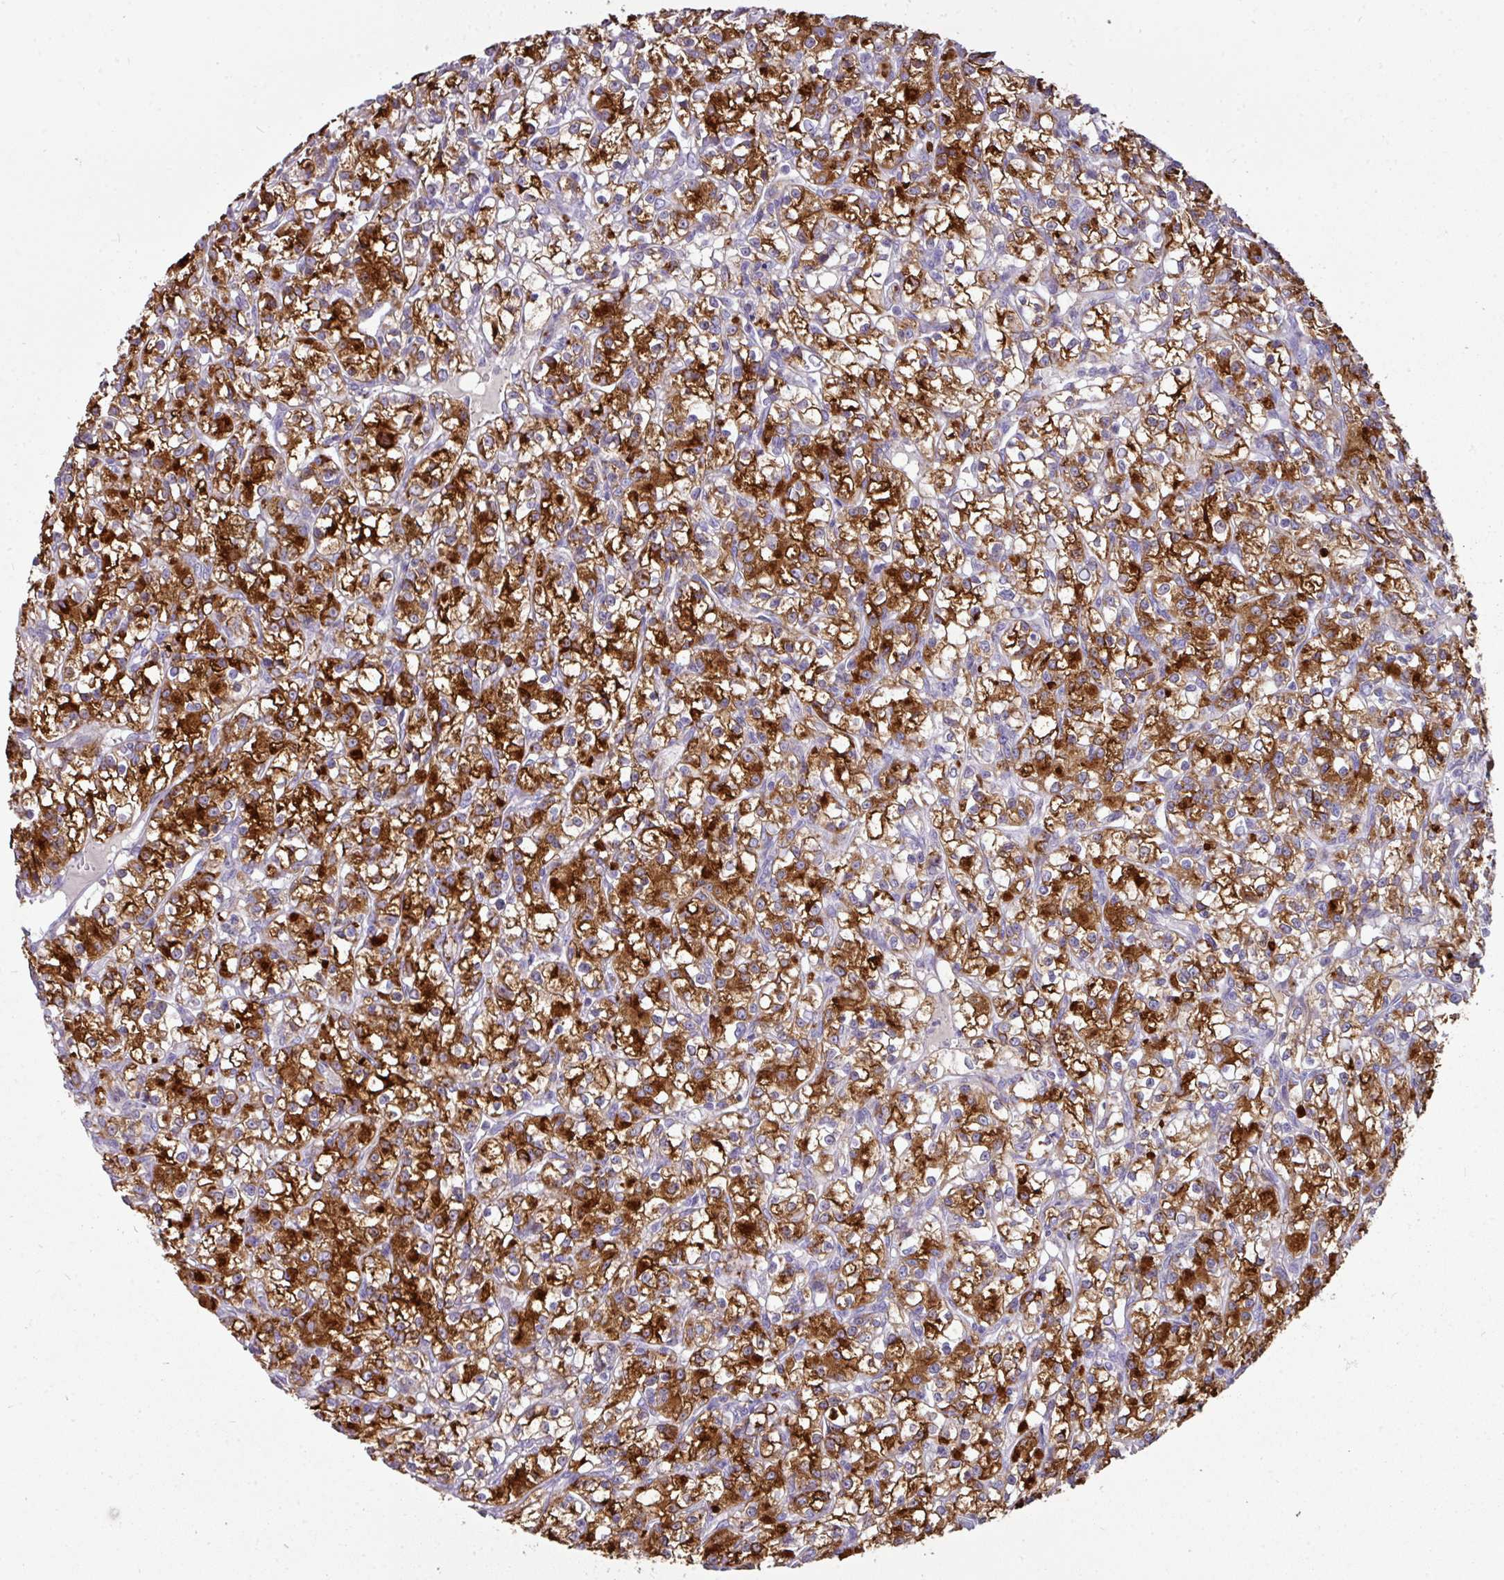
{"staining": {"intensity": "strong", "quantity": ">75%", "location": "cytoplasmic/membranous"}, "tissue": "renal cancer", "cell_type": "Tumor cells", "image_type": "cancer", "snomed": [{"axis": "morphology", "description": "Adenocarcinoma, NOS"}, {"axis": "topography", "description": "Kidney"}], "caption": "DAB immunohistochemical staining of adenocarcinoma (renal) demonstrates strong cytoplasmic/membranous protein positivity in approximately >75% of tumor cells.", "gene": "TRAPPC1", "patient": {"sex": "female", "age": 59}}